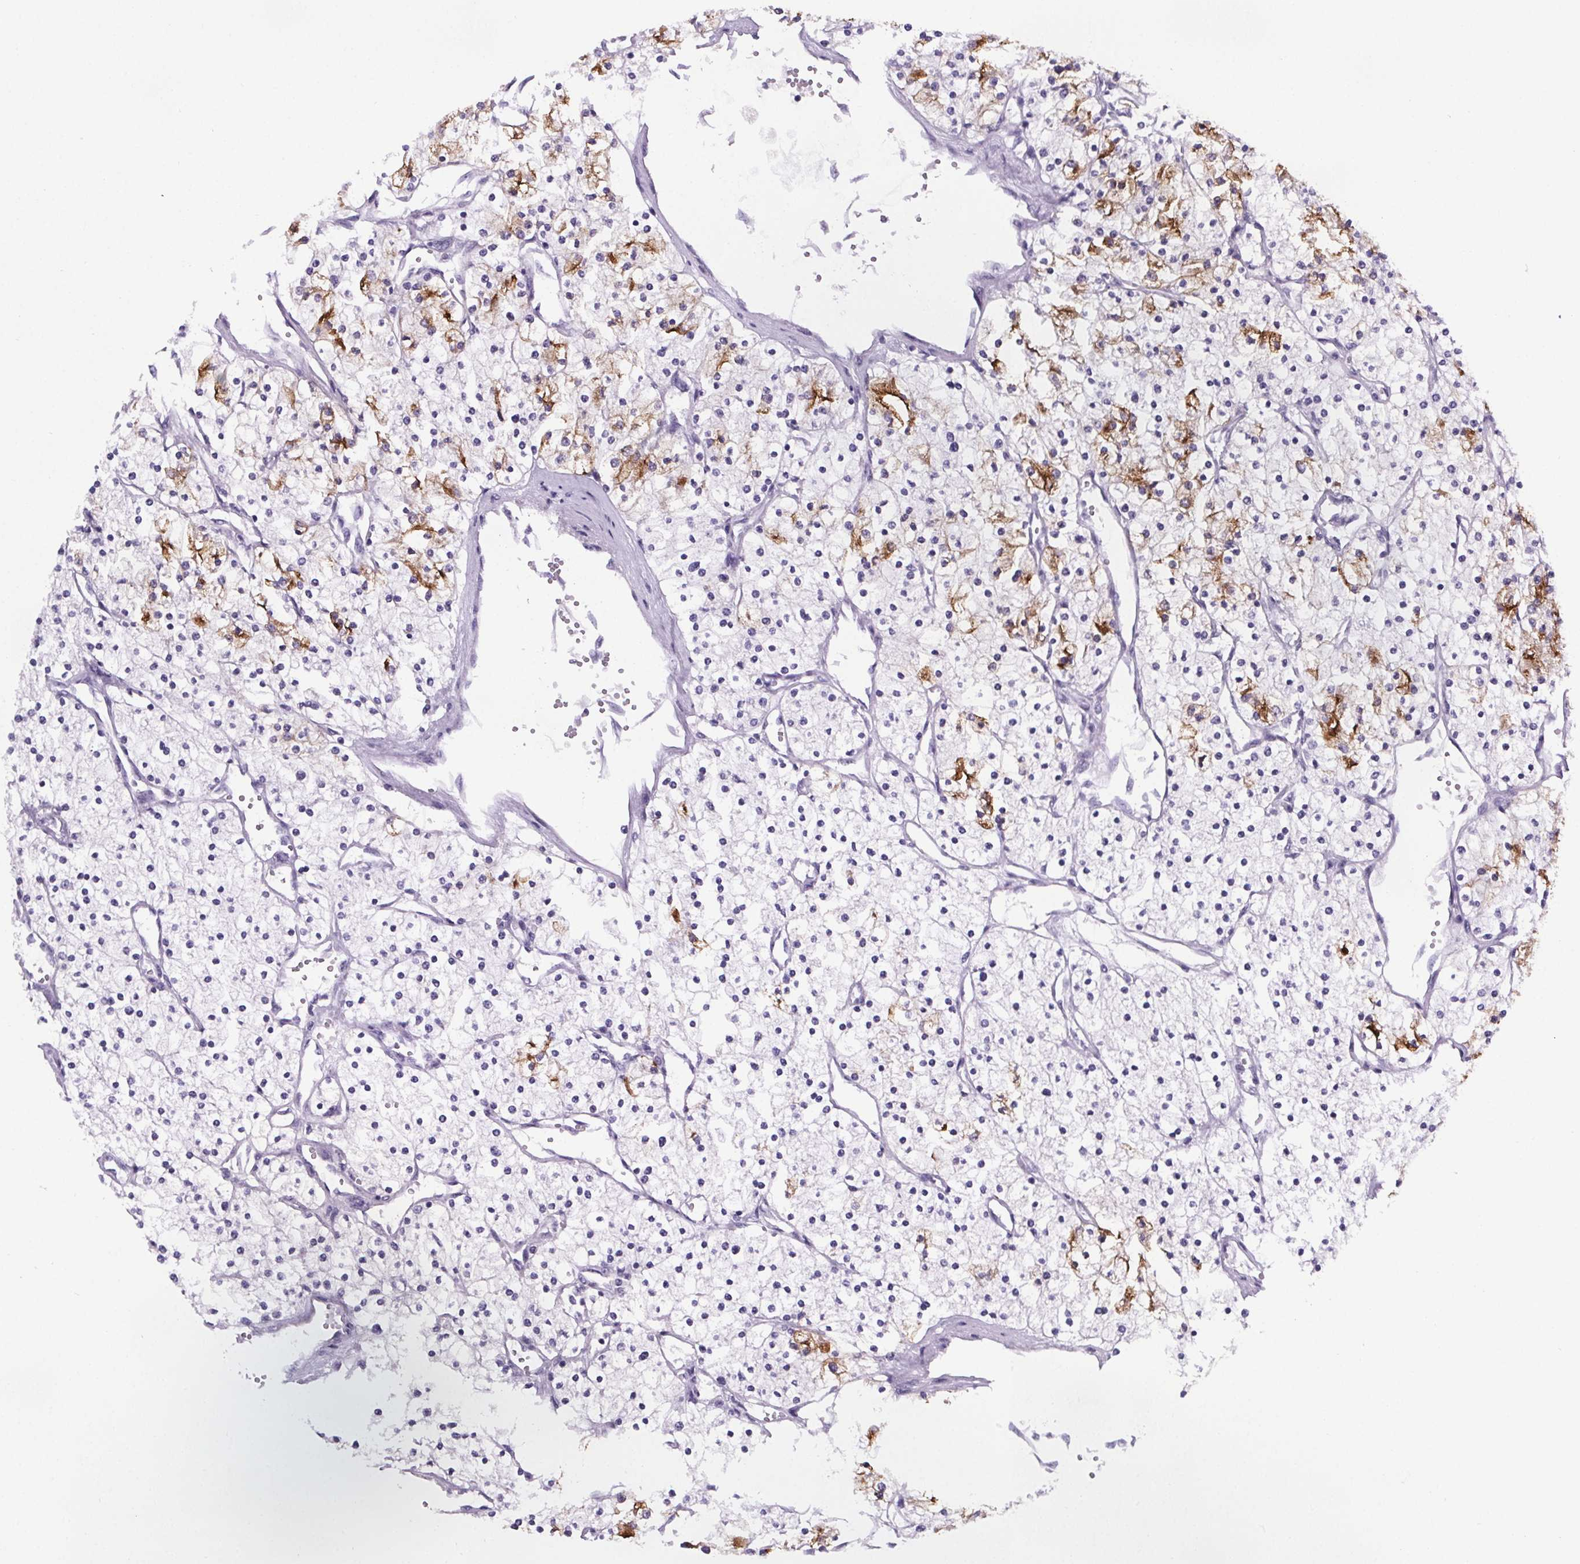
{"staining": {"intensity": "moderate", "quantity": "<25%", "location": "cytoplasmic/membranous"}, "tissue": "renal cancer", "cell_type": "Tumor cells", "image_type": "cancer", "snomed": [{"axis": "morphology", "description": "Adenocarcinoma, NOS"}, {"axis": "topography", "description": "Kidney"}], "caption": "Tumor cells exhibit low levels of moderate cytoplasmic/membranous expression in approximately <25% of cells in human renal adenocarcinoma.", "gene": "CUBN", "patient": {"sex": "male", "age": 80}}